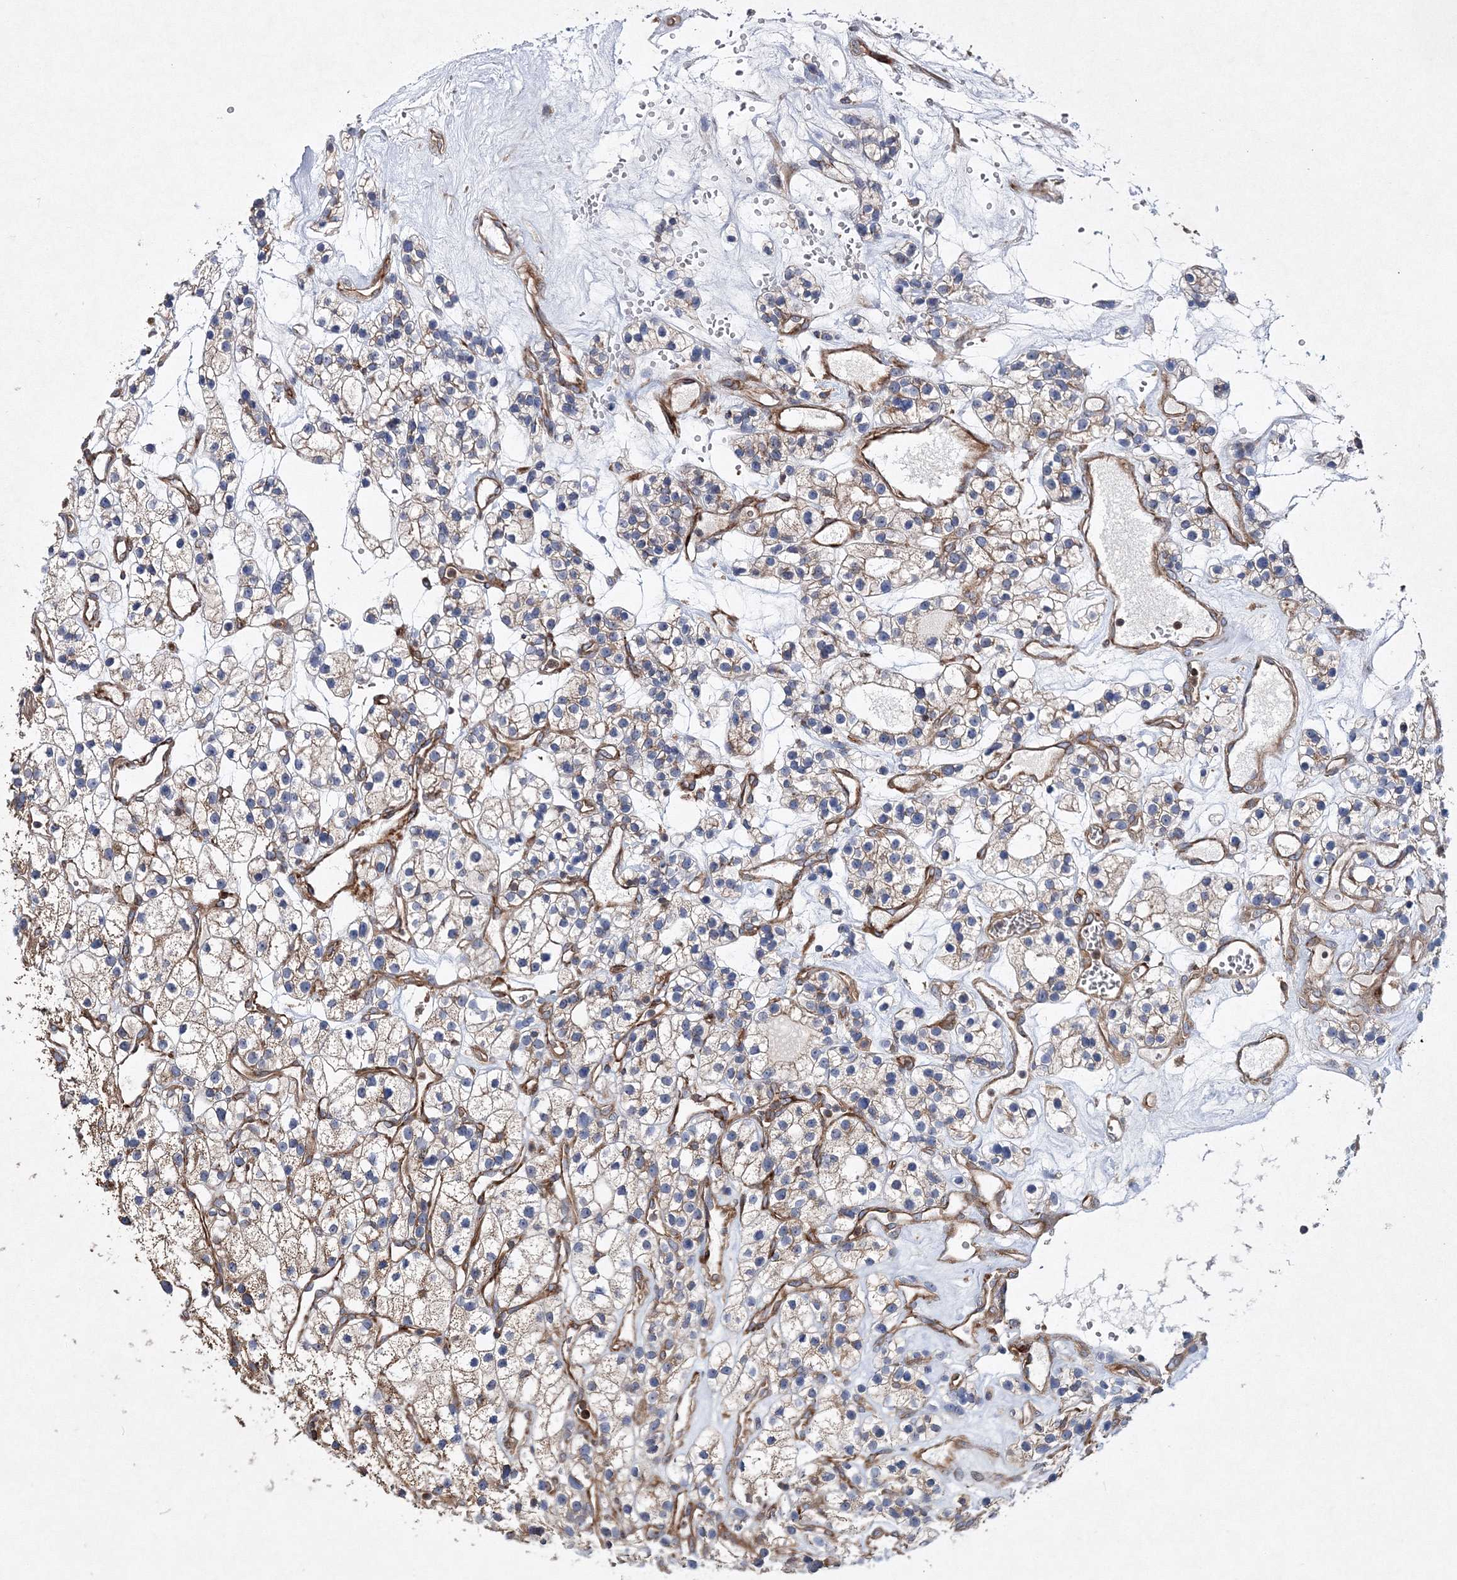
{"staining": {"intensity": "negative", "quantity": "none", "location": "none"}, "tissue": "renal cancer", "cell_type": "Tumor cells", "image_type": "cancer", "snomed": [{"axis": "morphology", "description": "Adenocarcinoma, NOS"}, {"axis": "topography", "description": "Kidney"}], "caption": "Renal adenocarcinoma stained for a protein using IHC displays no expression tumor cells.", "gene": "DNAJC13", "patient": {"sex": "female", "age": 57}}